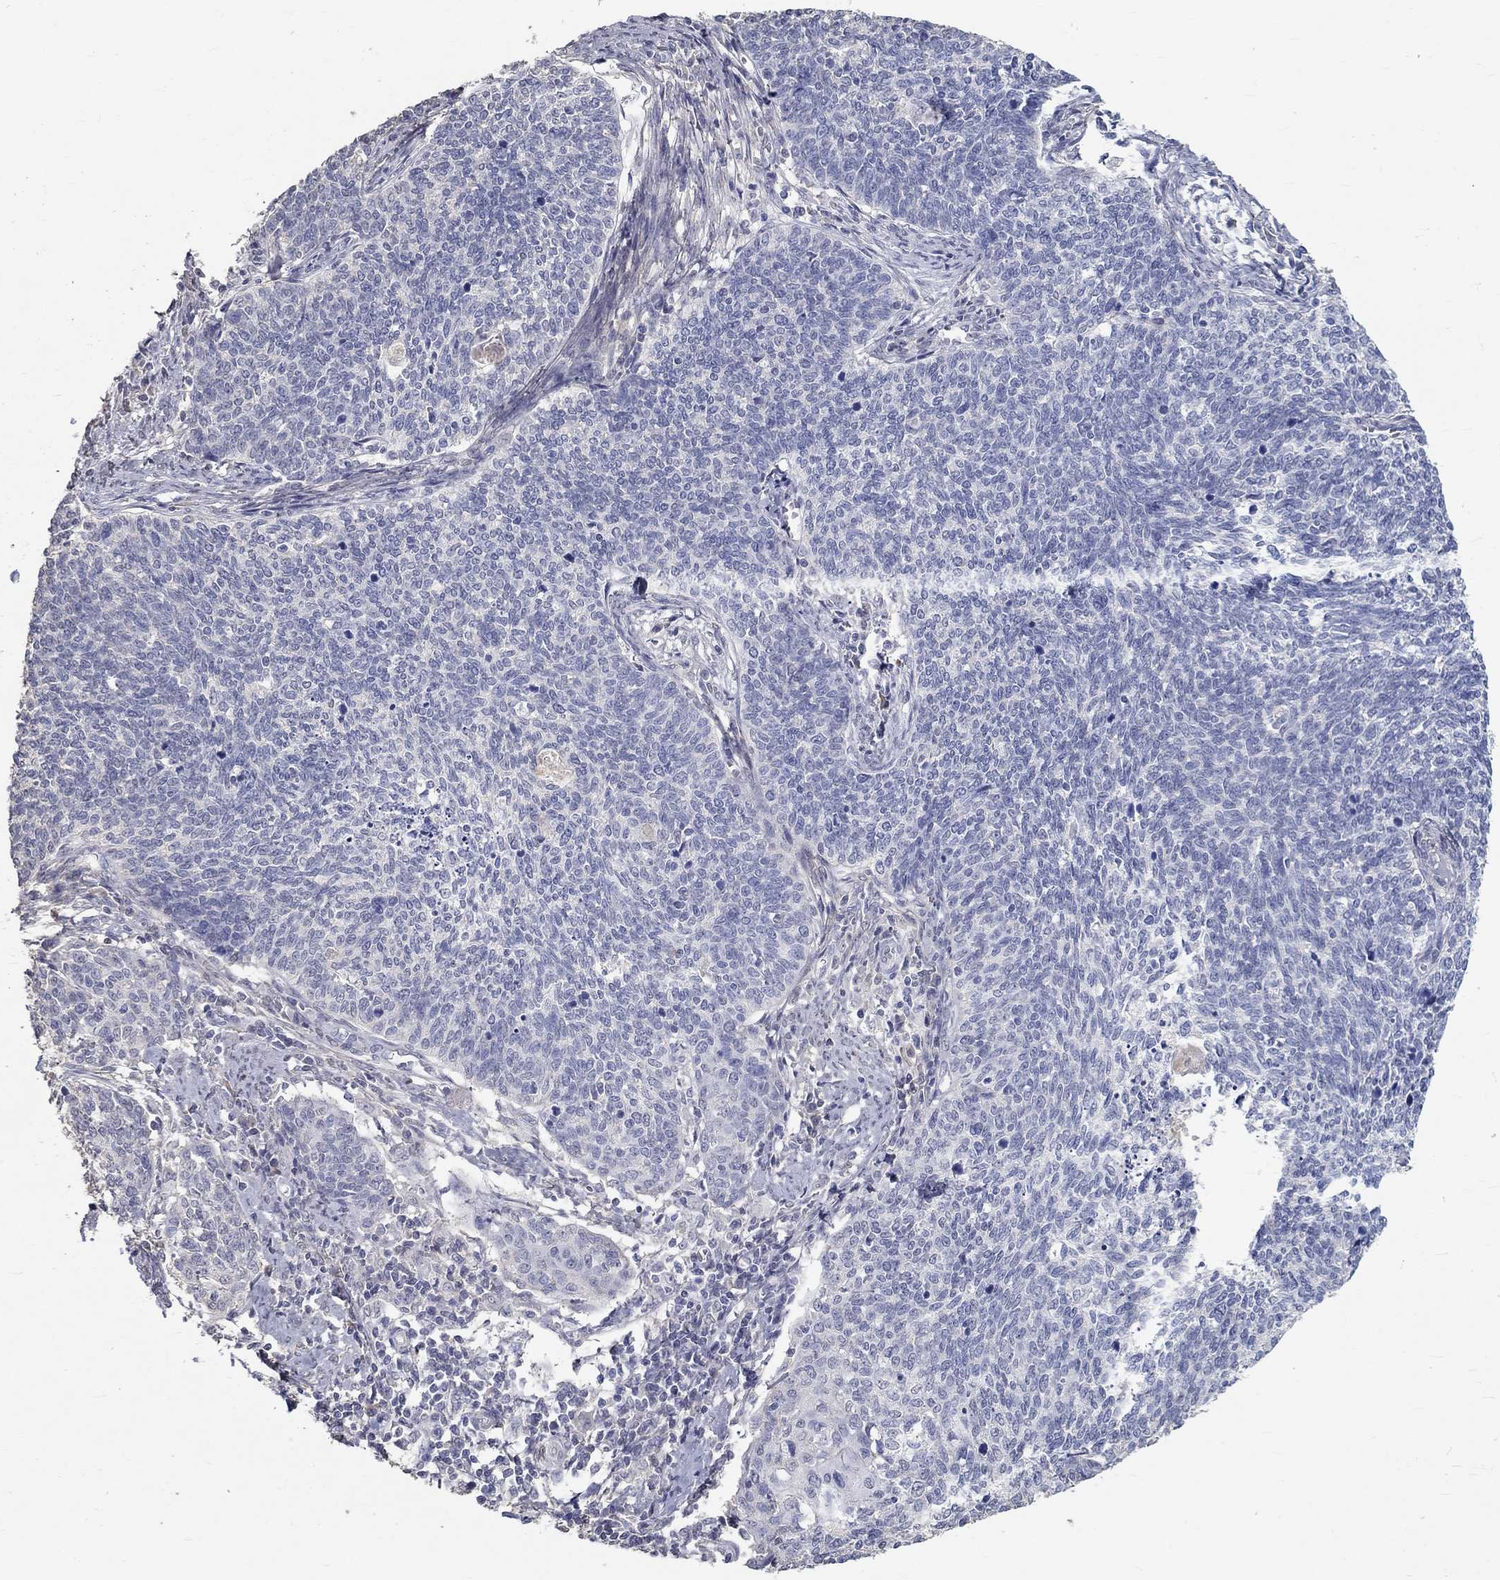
{"staining": {"intensity": "negative", "quantity": "none", "location": "none"}, "tissue": "cervical cancer", "cell_type": "Tumor cells", "image_type": "cancer", "snomed": [{"axis": "morphology", "description": "Squamous cell carcinoma, NOS"}, {"axis": "topography", "description": "Cervix"}], "caption": "Cervical squamous cell carcinoma stained for a protein using immunohistochemistry (IHC) reveals no positivity tumor cells.", "gene": "FGF2", "patient": {"sex": "female", "age": 39}}